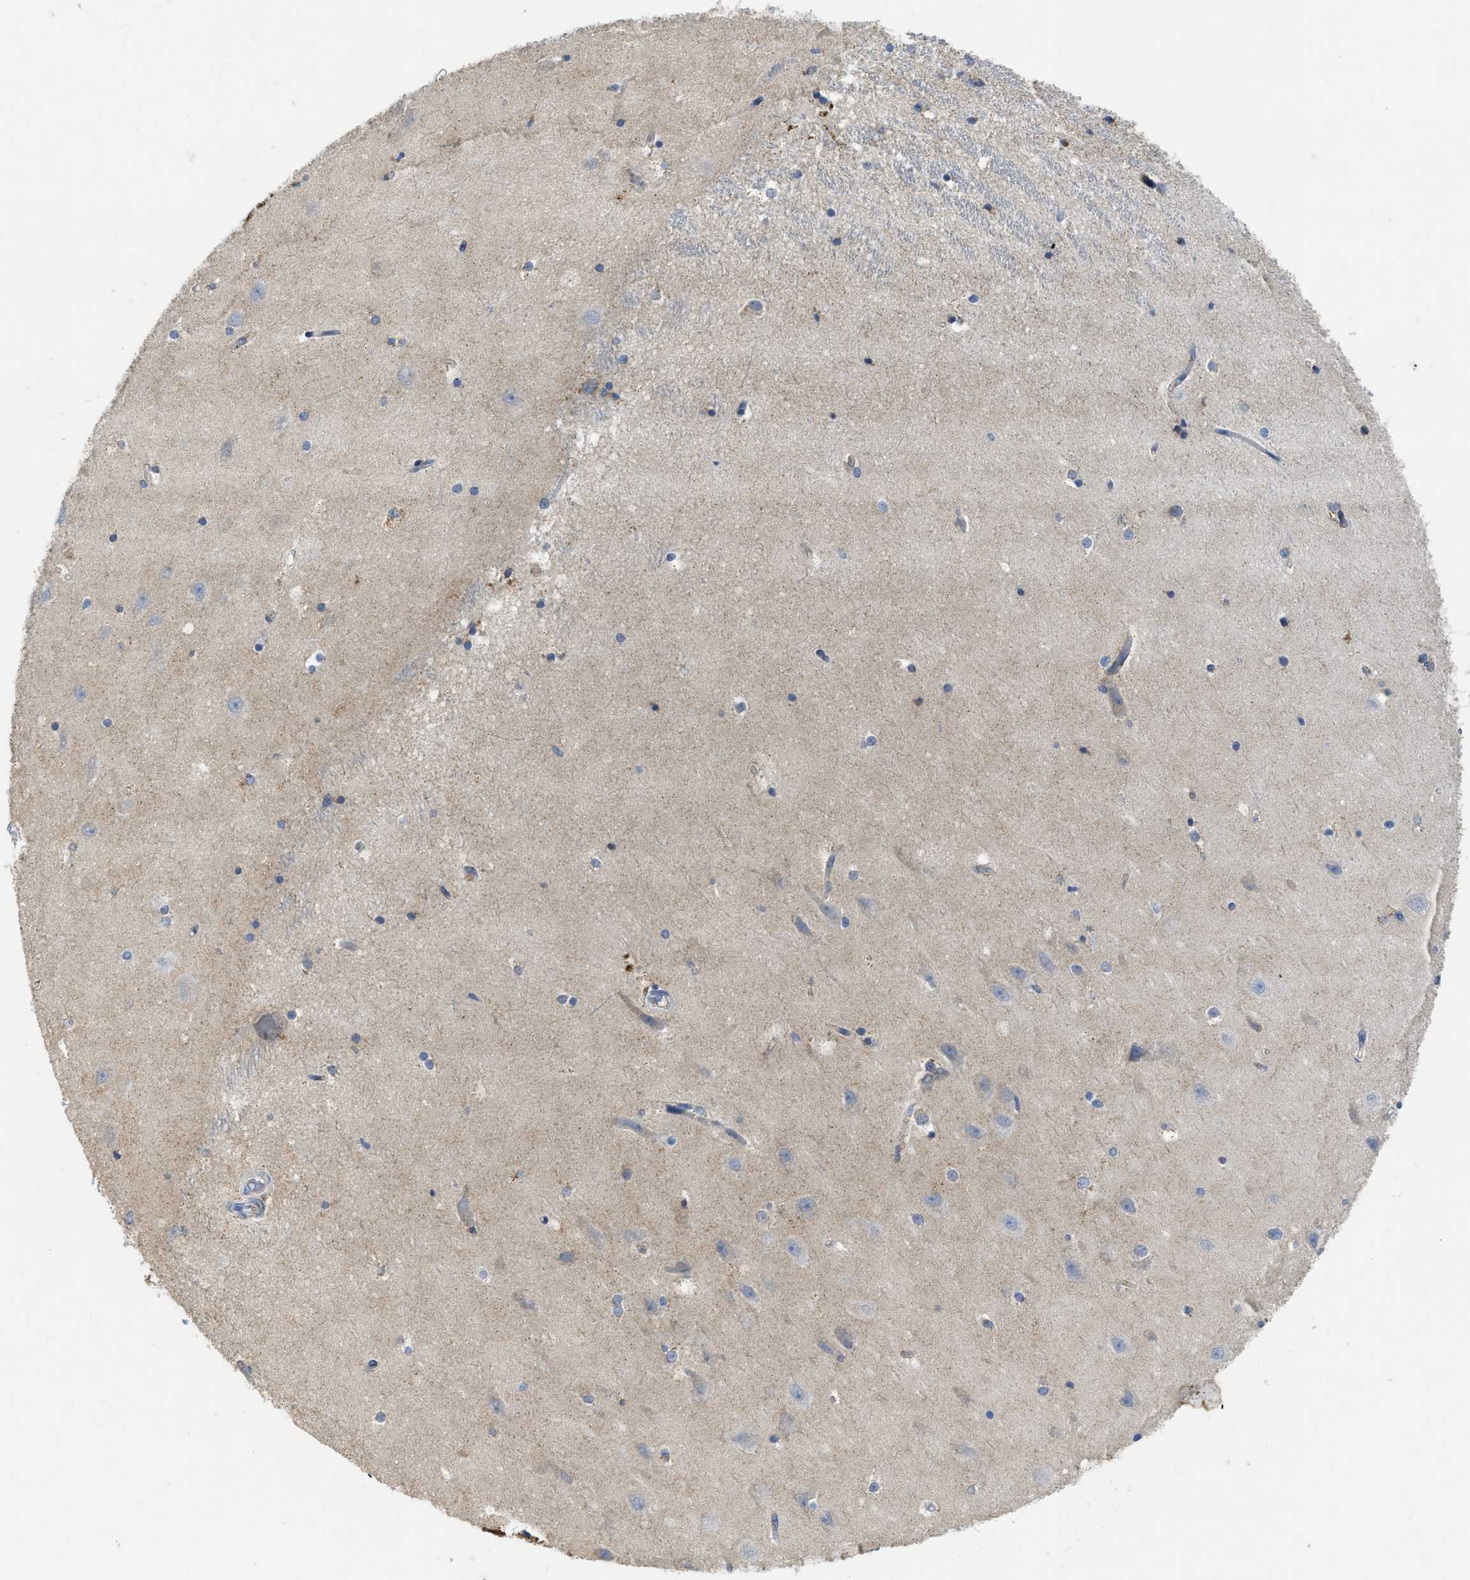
{"staining": {"intensity": "strong", "quantity": "25%-75%", "location": "cytoplasmic/membranous"}, "tissue": "hippocampus", "cell_type": "Glial cells", "image_type": "normal", "snomed": [{"axis": "morphology", "description": "Normal tissue, NOS"}, {"axis": "topography", "description": "Hippocampus"}], "caption": "Immunohistochemistry (IHC) staining of normal hippocampus, which displays high levels of strong cytoplasmic/membranous expression in about 25%-75% of glial cells indicating strong cytoplasmic/membranous protein expression. The staining was performed using DAB (3,3'-diaminobenzidine) (brown) for protein detection and nuclei were counterstained in hematoxylin (blue).", "gene": "GATD3", "patient": {"sex": "male", "age": 45}}